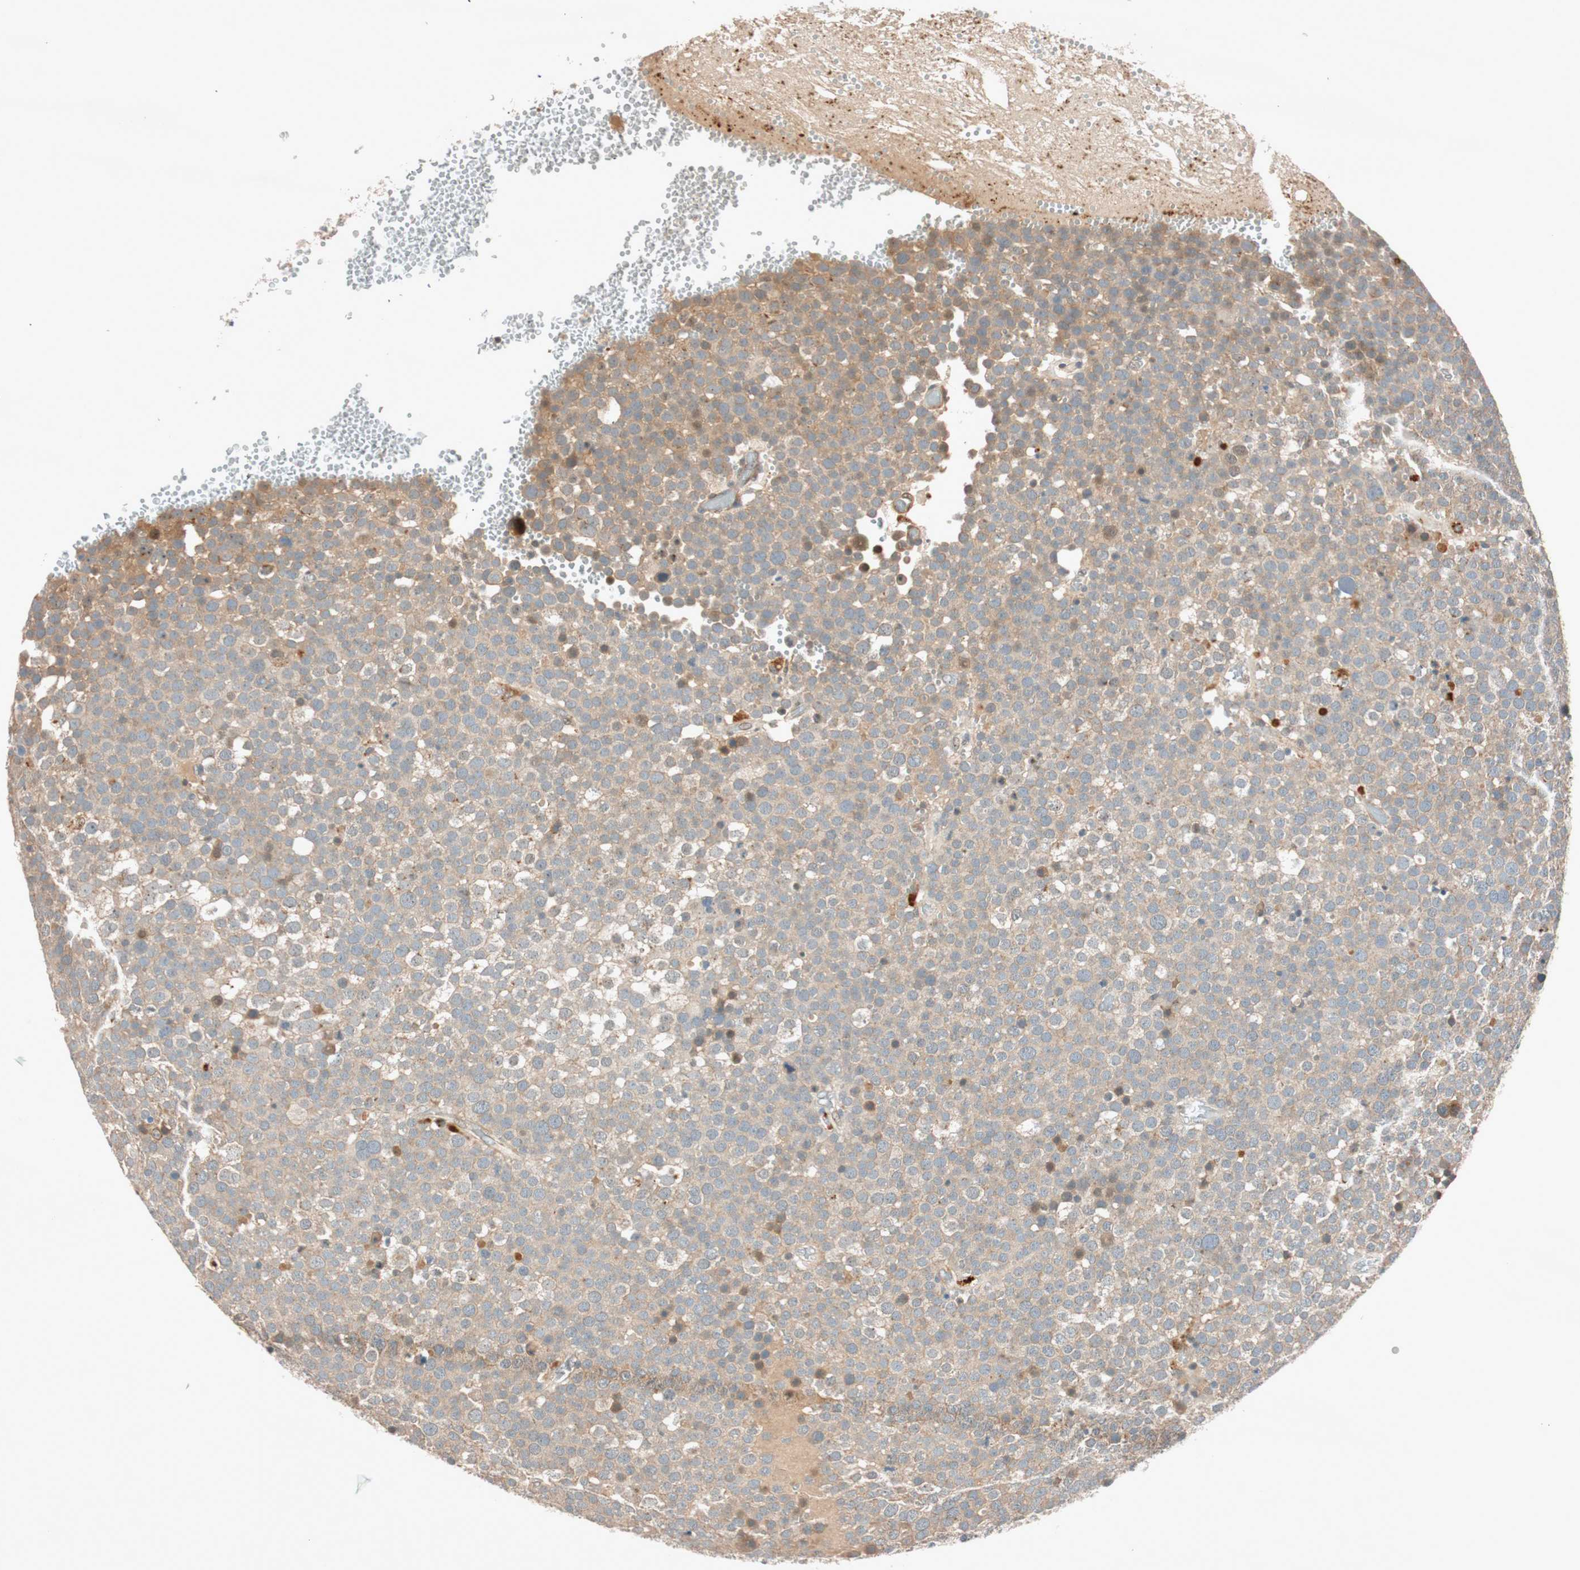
{"staining": {"intensity": "weak", "quantity": ">75%", "location": "cytoplasmic/membranous"}, "tissue": "testis cancer", "cell_type": "Tumor cells", "image_type": "cancer", "snomed": [{"axis": "morphology", "description": "Seminoma, NOS"}, {"axis": "topography", "description": "Testis"}], "caption": "IHC of human seminoma (testis) demonstrates low levels of weak cytoplasmic/membranous staining in about >75% of tumor cells.", "gene": "EPHA6", "patient": {"sex": "male", "age": 71}}